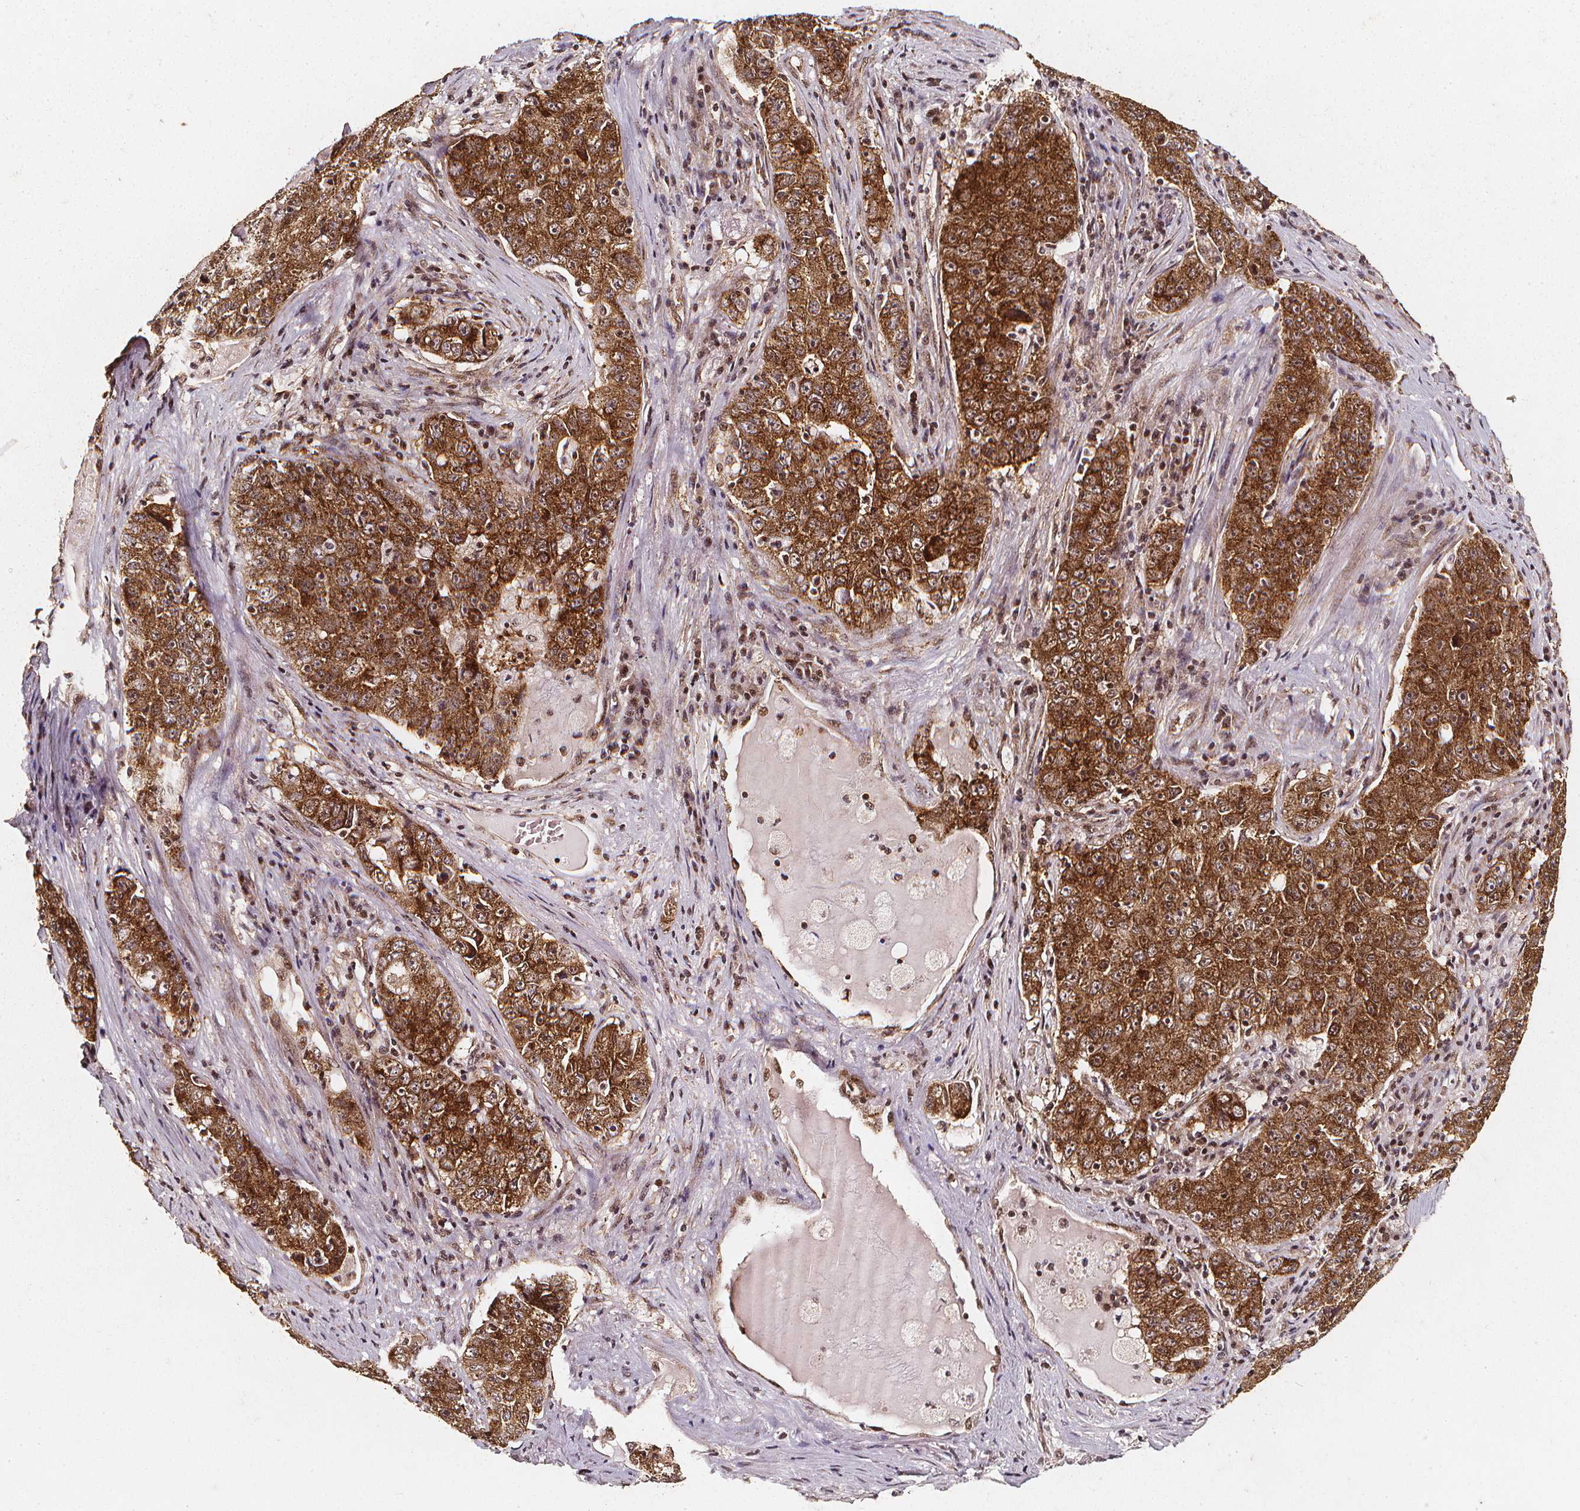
{"staining": {"intensity": "moderate", "quantity": ">75%", "location": "cytoplasmic/membranous"}, "tissue": "lung cancer", "cell_type": "Tumor cells", "image_type": "cancer", "snomed": [{"axis": "morphology", "description": "Normal morphology"}, {"axis": "morphology", "description": "Adenocarcinoma, NOS"}, {"axis": "topography", "description": "Lymph node"}, {"axis": "topography", "description": "Lung"}], "caption": "Lung adenocarcinoma stained for a protein (brown) displays moderate cytoplasmic/membranous positive positivity in approximately >75% of tumor cells.", "gene": "SMN1", "patient": {"sex": "female", "age": 57}}